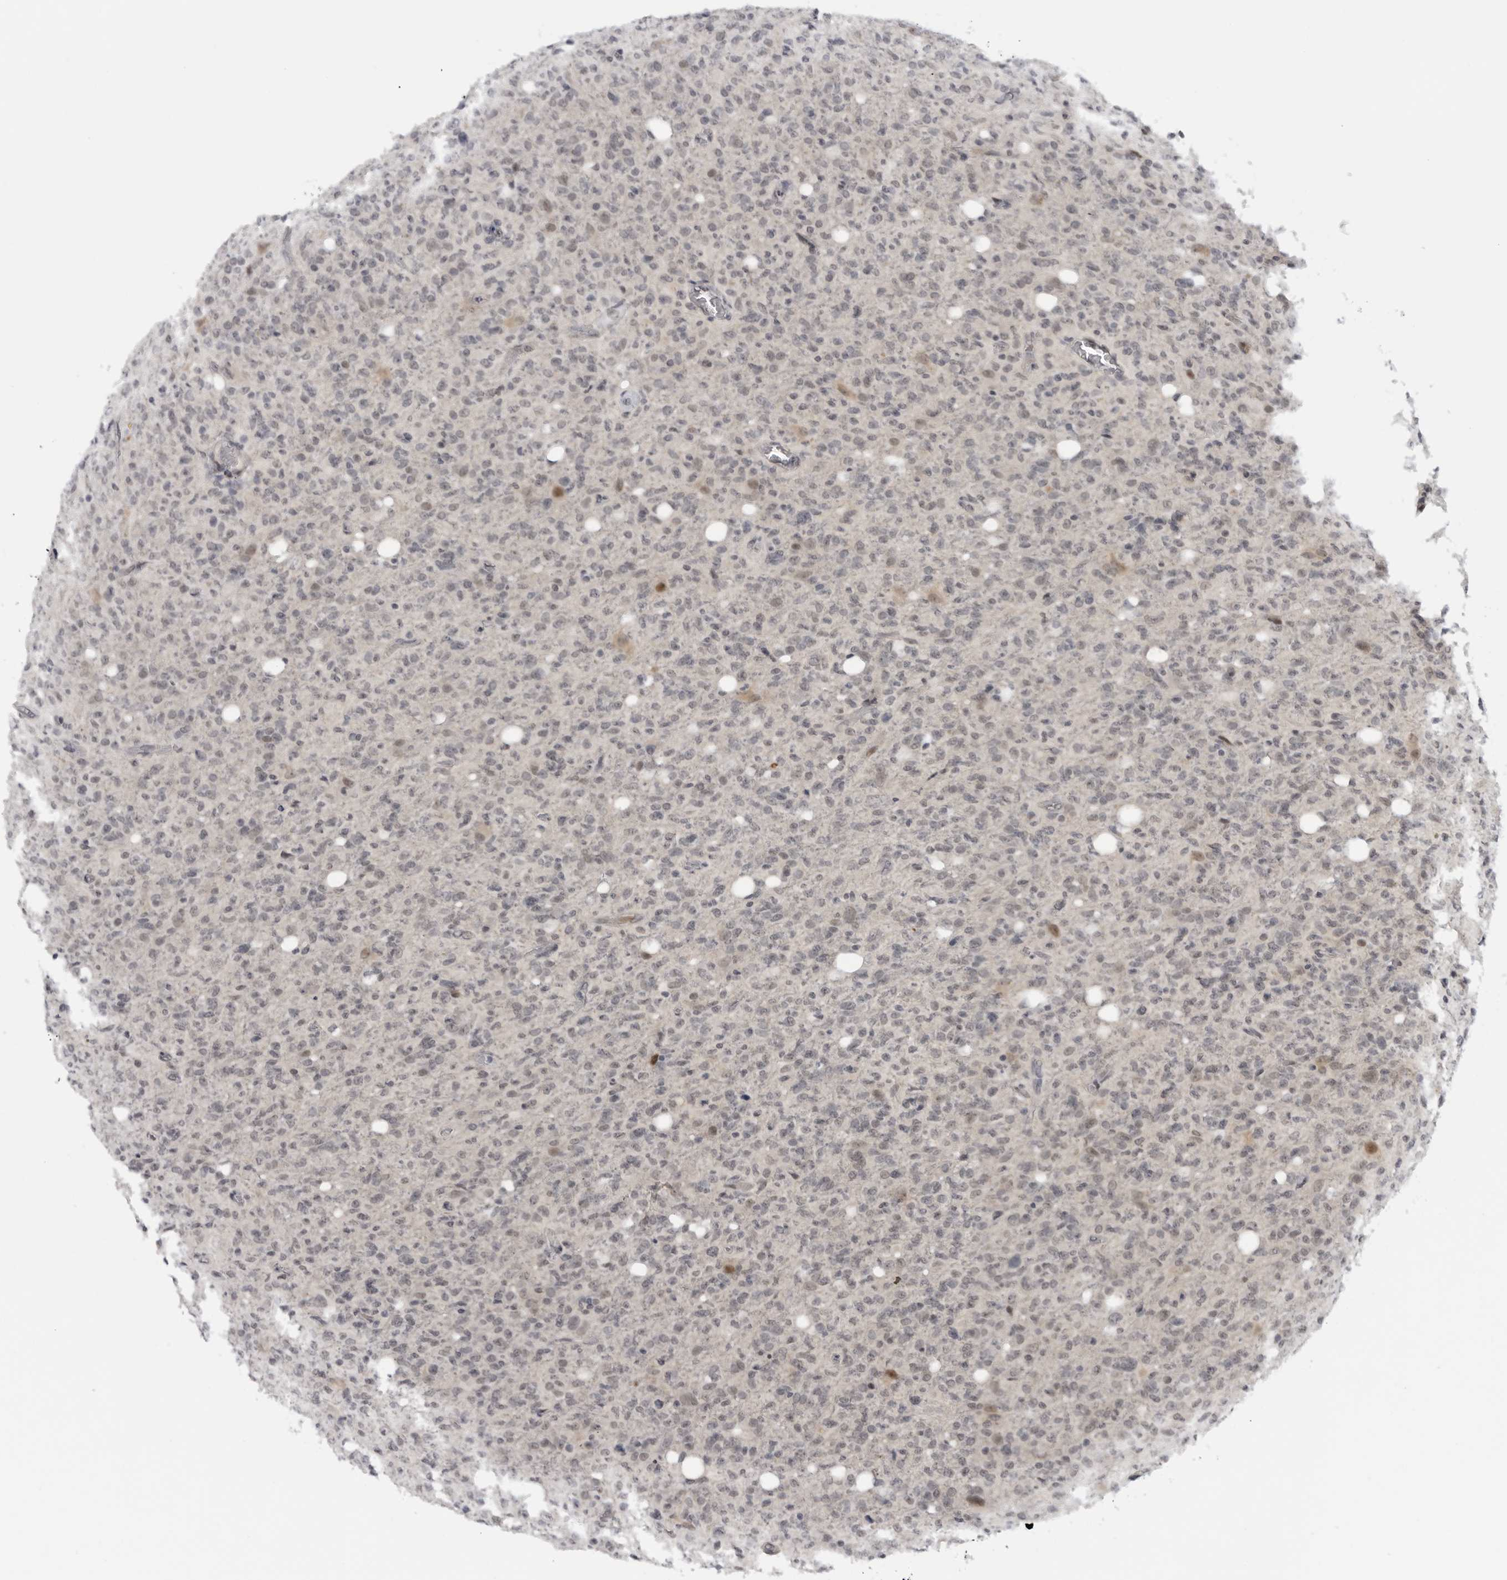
{"staining": {"intensity": "negative", "quantity": "none", "location": "none"}, "tissue": "glioma", "cell_type": "Tumor cells", "image_type": "cancer", "snomed": [{"axis": "morphology", "description": "Glioma, malignant, High grade"}, {"axis": "topography", "description": "Brain"}], "caption": "IHC of human glioma shows no expression in tumor cells. Brightfield microscopy of IHC stained with DAB (brown) and hematoxylin (blue), captured at high magnification.", "gene": "ALPK2", "patient": {"sex": "female", "age": 57}}